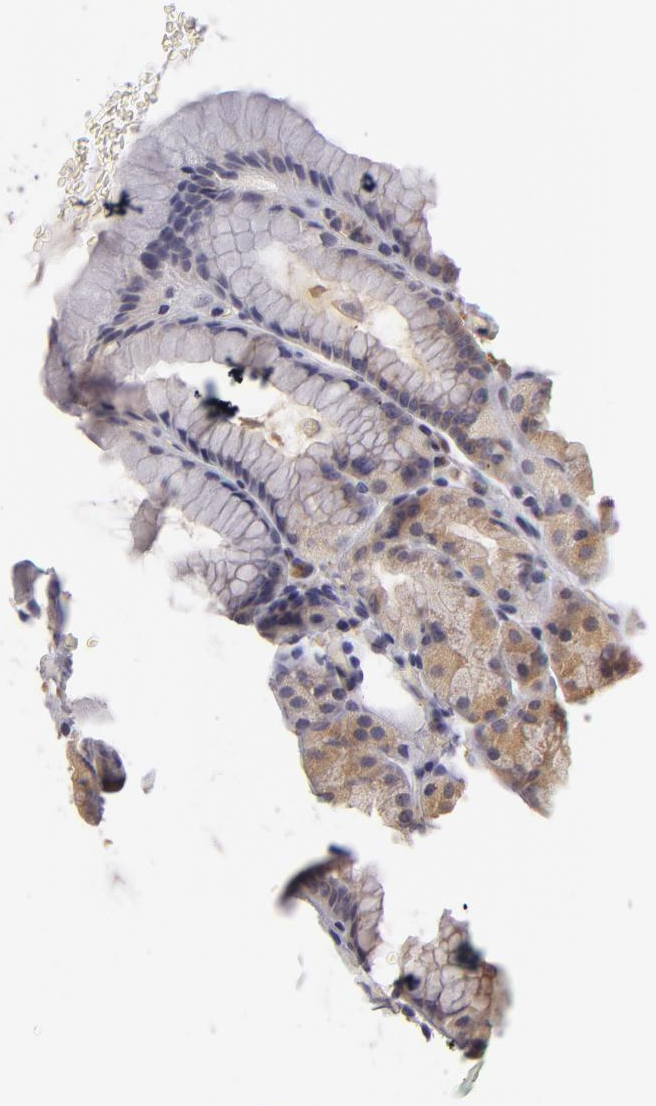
{"staining": {"intensity": "negative", "quantity": "none", "location": "none"}, "tissue": "small intestine", "cell_type": "Glandular cells", "image_type": "normal", "snomed": [{"axis": "morphology", "description": "Normal tissue, NOS"}, {"axis": "topography", "description": "Small intestine"}], "caption": "High magnification brightfield microscopy of normal small intestine stained with DAB (3,3'-diaminobenzidine) (brown) and counterstained with hematoxylin (blue): glandular cells show no significant positivity. (DAB (3,3'-diaminobenzidine) immunohistochemistry (IHC) visualized using brightfield microscopy, high magnification).", "gene": "ZNF229", "patient": {"sex": "female", "age": 37}}